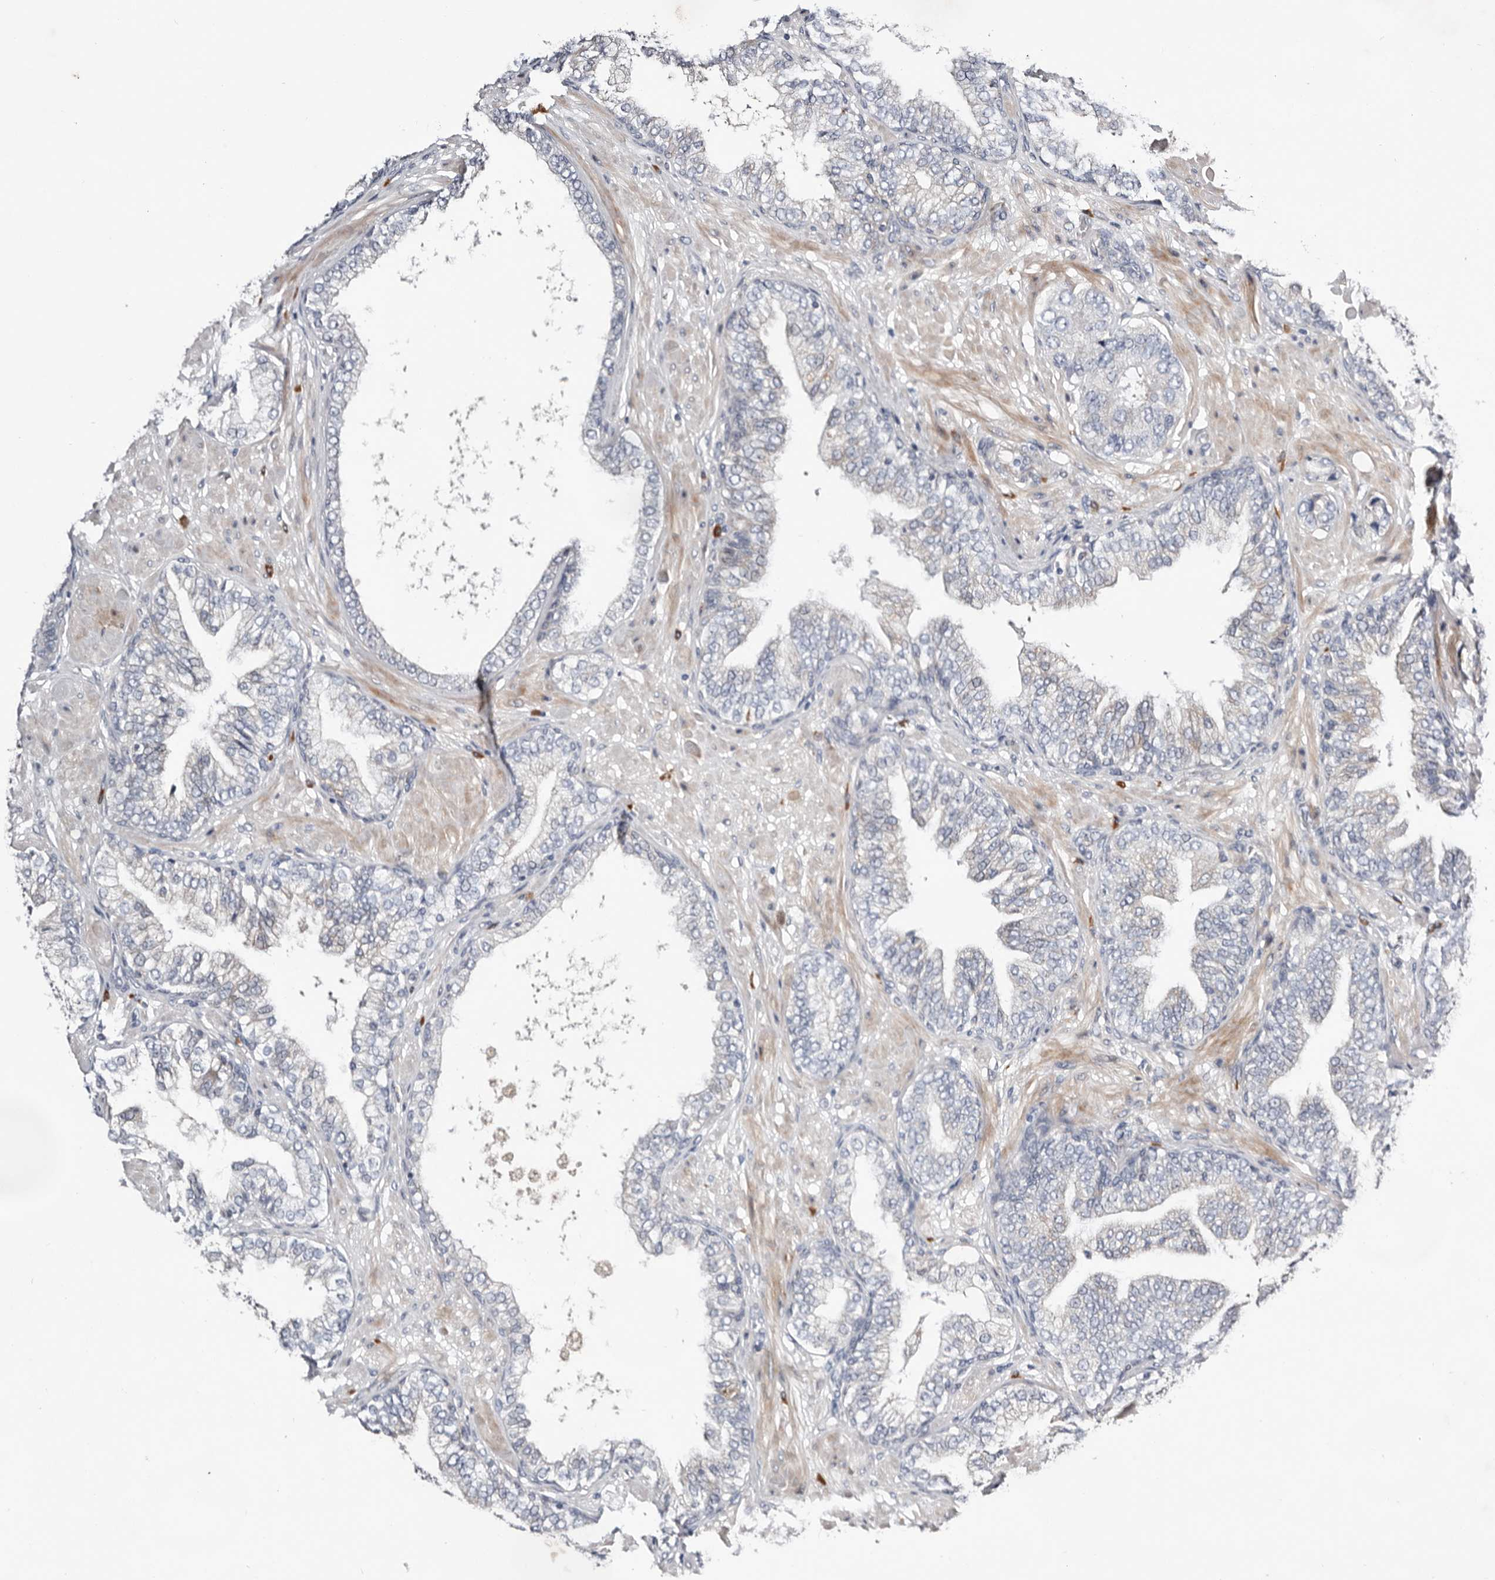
{"staining": {"intensity": "negative", "quantity": "none", "location": "none"}, "tissue": "prostate cancer", "cell_type": "Tumor cells", "image_type": "cancer", "snomed": [{"axis": "morphology", "description": "Adenocarcinoma, High grade"}, {"axis": "topography", "description": "Prostate"}], "caption": "Micrograph shows no protein expression in tumor cells of prostate high-grade adenocarcinoma tissue.", "gene": "USH1C", "patient": {"sex": "male", "age": 59}}